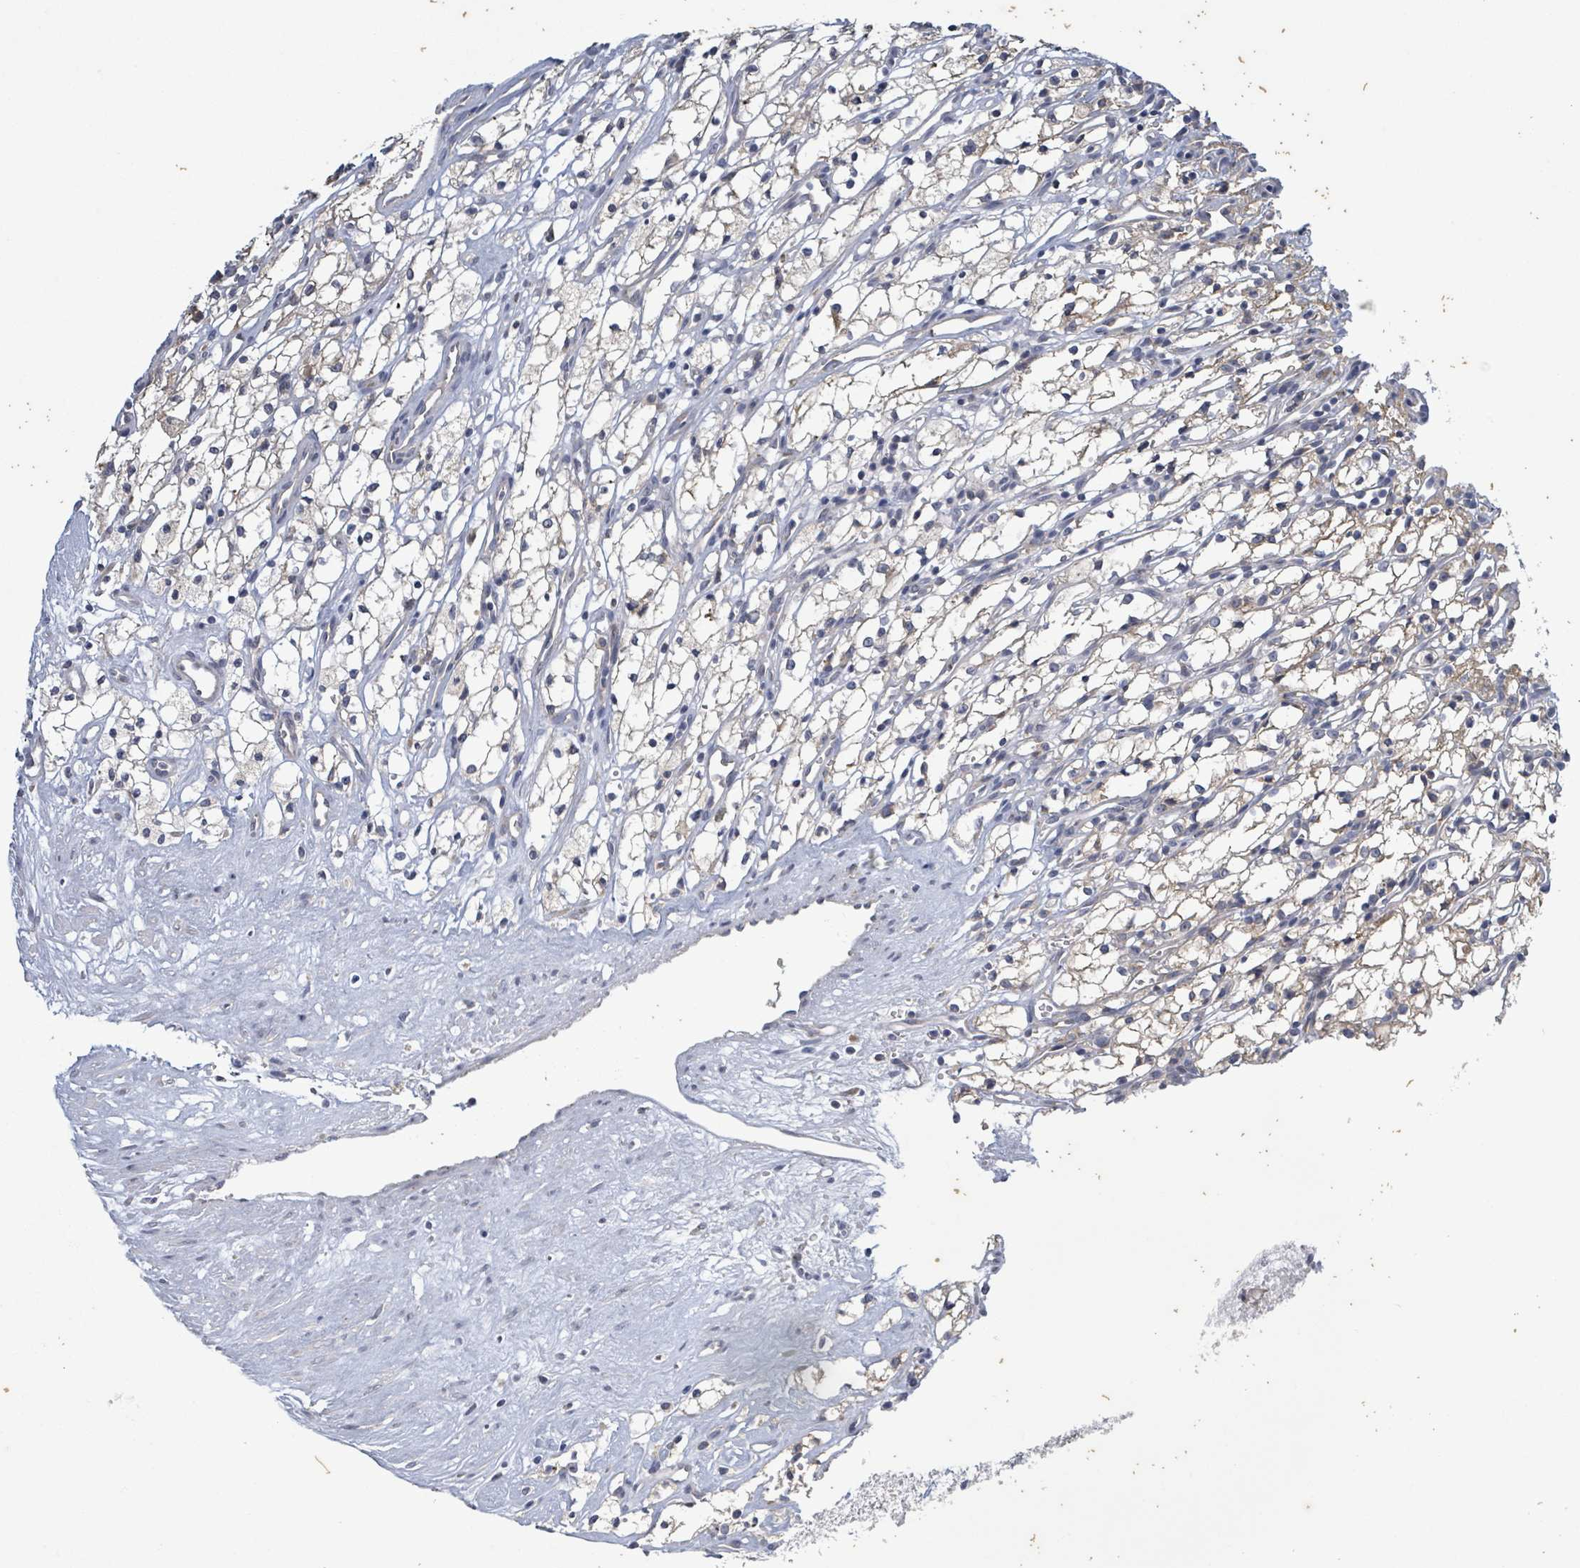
{"staining": {"intensity": "weak", "quantity": "<25%", "location": "cytoplasmic/membranous"}, "tissue": "renal cancer", "cell_type": "Tumor cells", "image_type": "cancer", "snomed": [{"axis": "morphology", "description": "Adenocarcinoma, NOS"}, {"axis": "topography", "description": "Kidney"}], "caption": "A high-resolution micrograph shows IHC staining of renal cancer (adenocarcinoma), which demonstrates no significant expression in tumor cells. Nuclei are stained in blue.", "gene": "ATP13A1", "patient": {"sex": "male", "age": 59}}